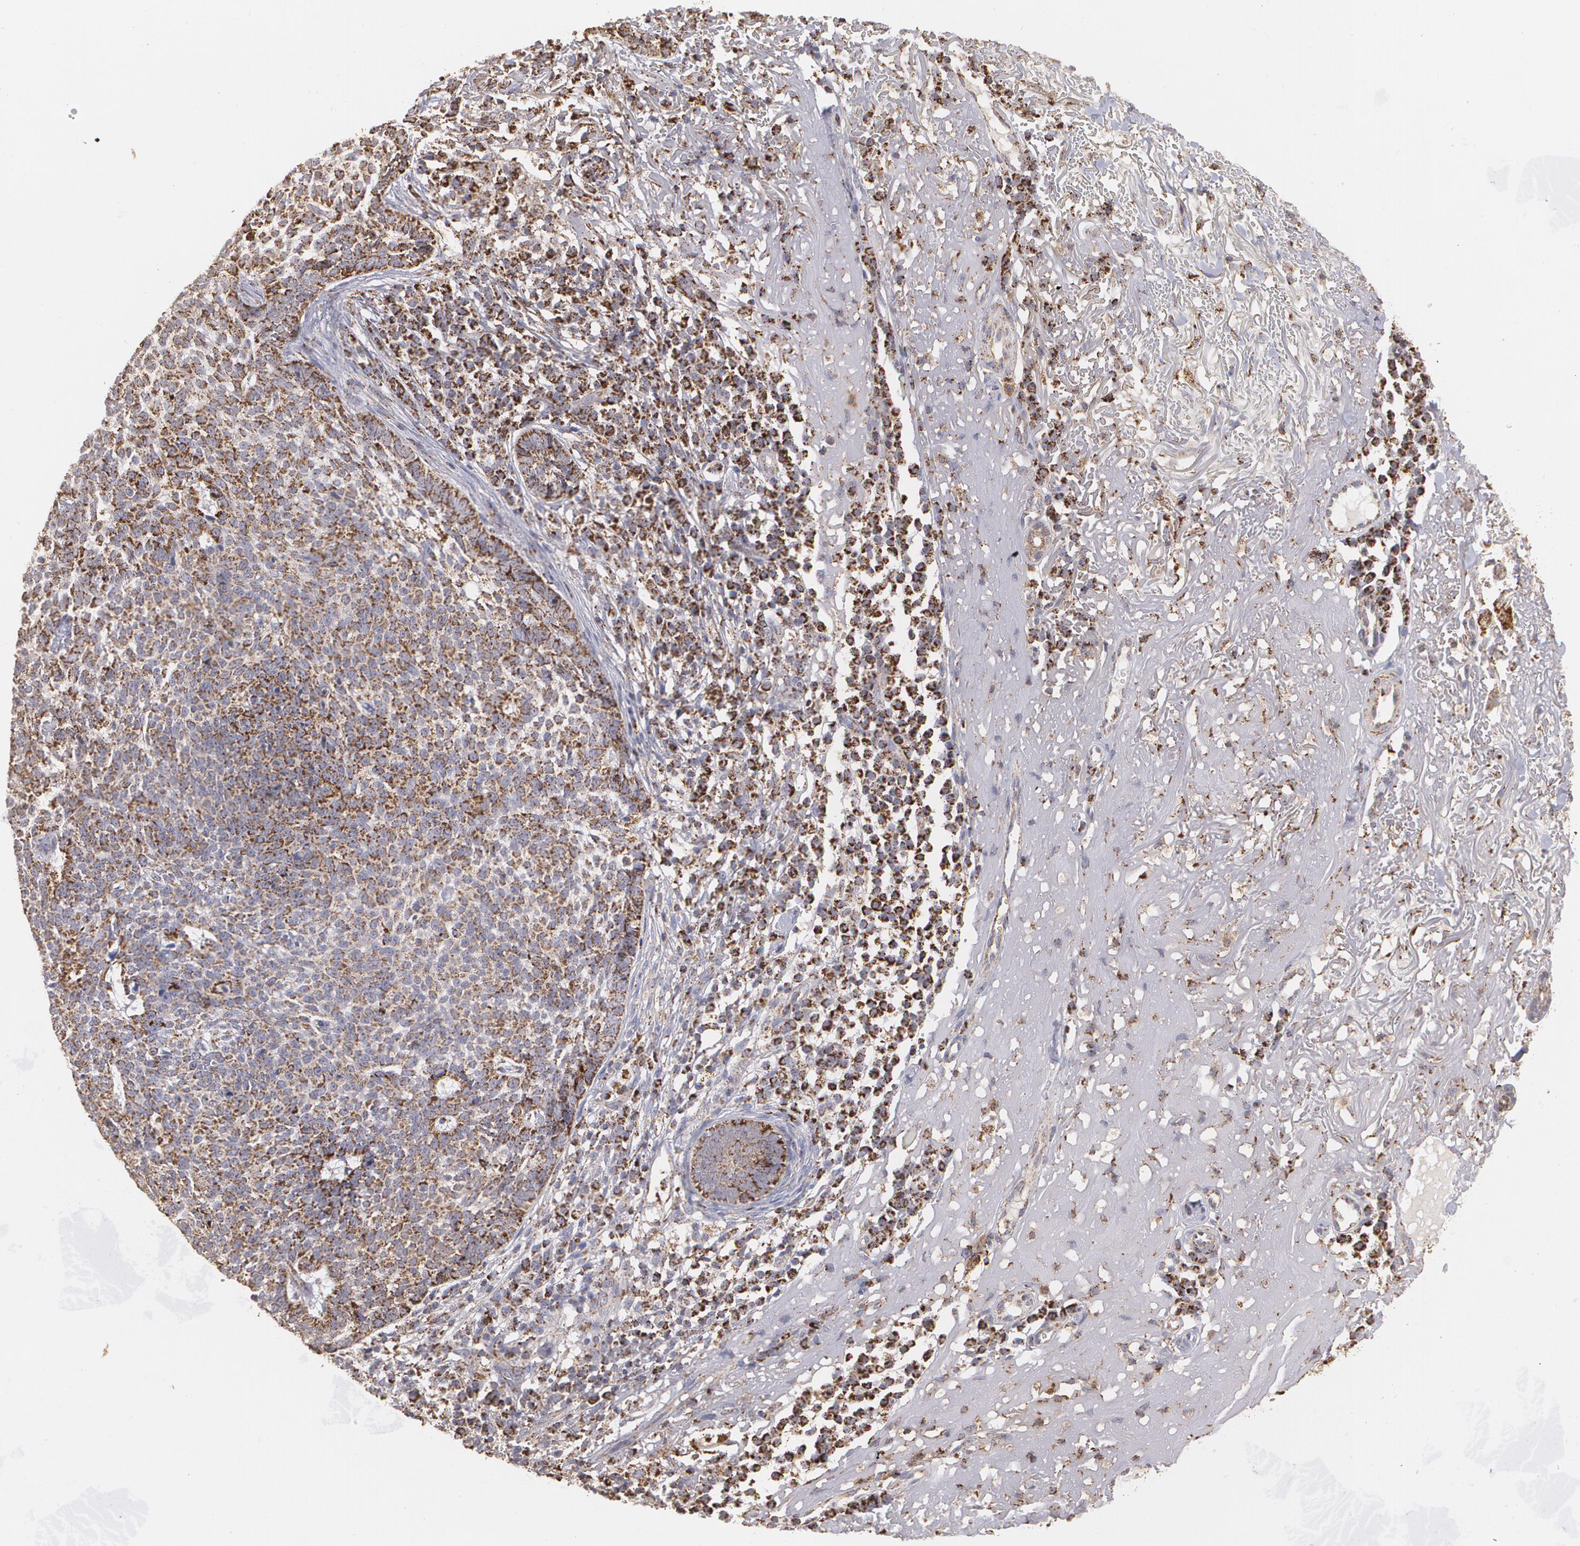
{"staining": {"intensity": "moderate", "quantity": "25%-75%", "location": "cytoplasmic/membranous"}, "tissue": "skin cancer", "cell_type": "Tumor cells", "image_type": "cancer", "snomed": [{"axis": "morphology", "description": "Basal cell carcinoma"}, {"axis": "topography", "description": "Skin"}], "caption": "Immunohistochemical staining of skin basal cell carcinoma reveals moderate cytoplasmic/membranous protein staining in approximately 25%-75% of tumor cells.", "gene": "HSPD1", "patient": {"sex": "female", "age": 89}}